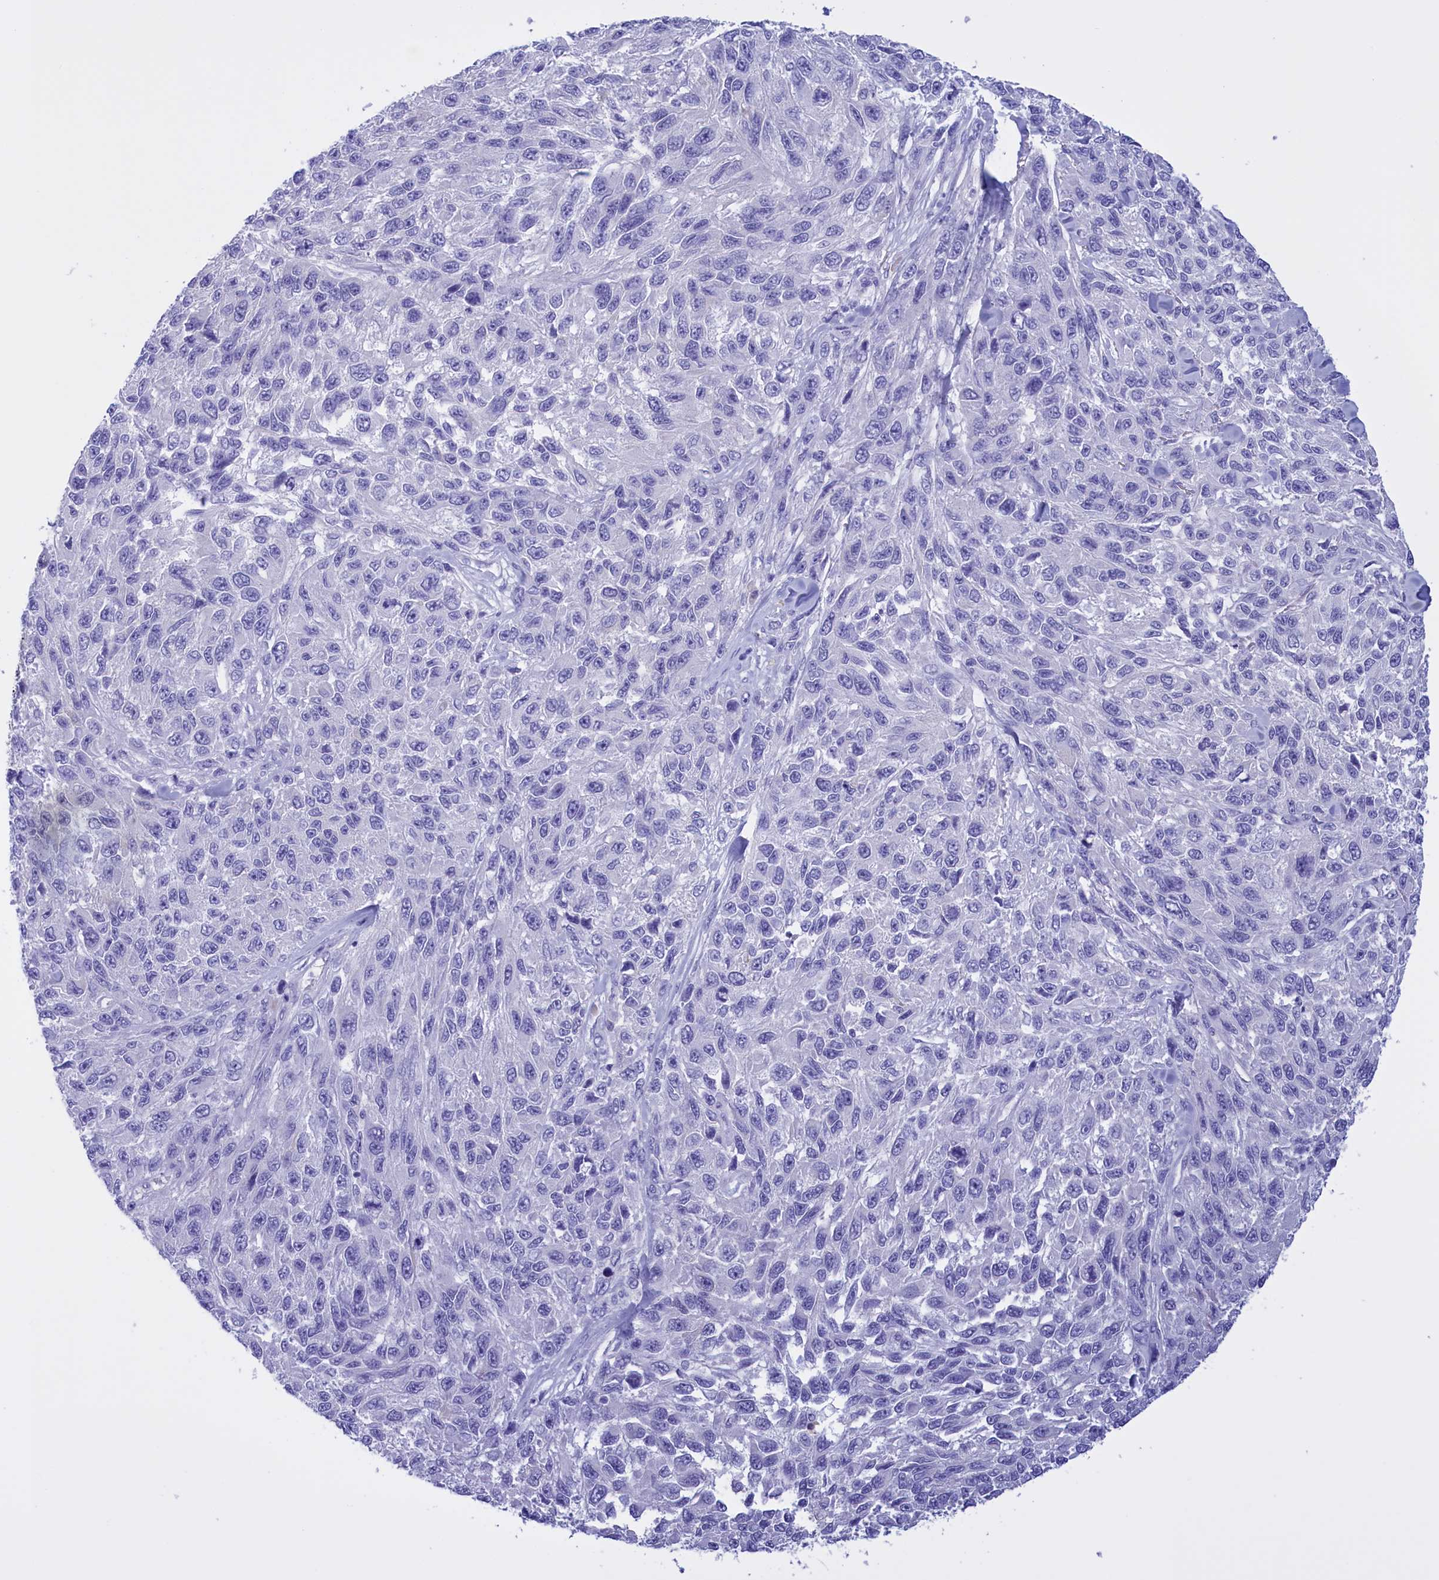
{"staining": {"intensity": "negative", "quantity": "none", "location": "none"}, "tissue": "melanoma", "cell_type": "Tumor cells", "image_type": "cancer", "snomed": [{"axis": "morphology", "description": "Malignant melanoma, NOS"}, {"axis": "topography", "description": "Skin"}], "caption": "Human melanoma stained for a protein using IHC displays no expression in tumor cells.", "gene": "PROK2", "patient": {"sex": "female", "age": 96}}